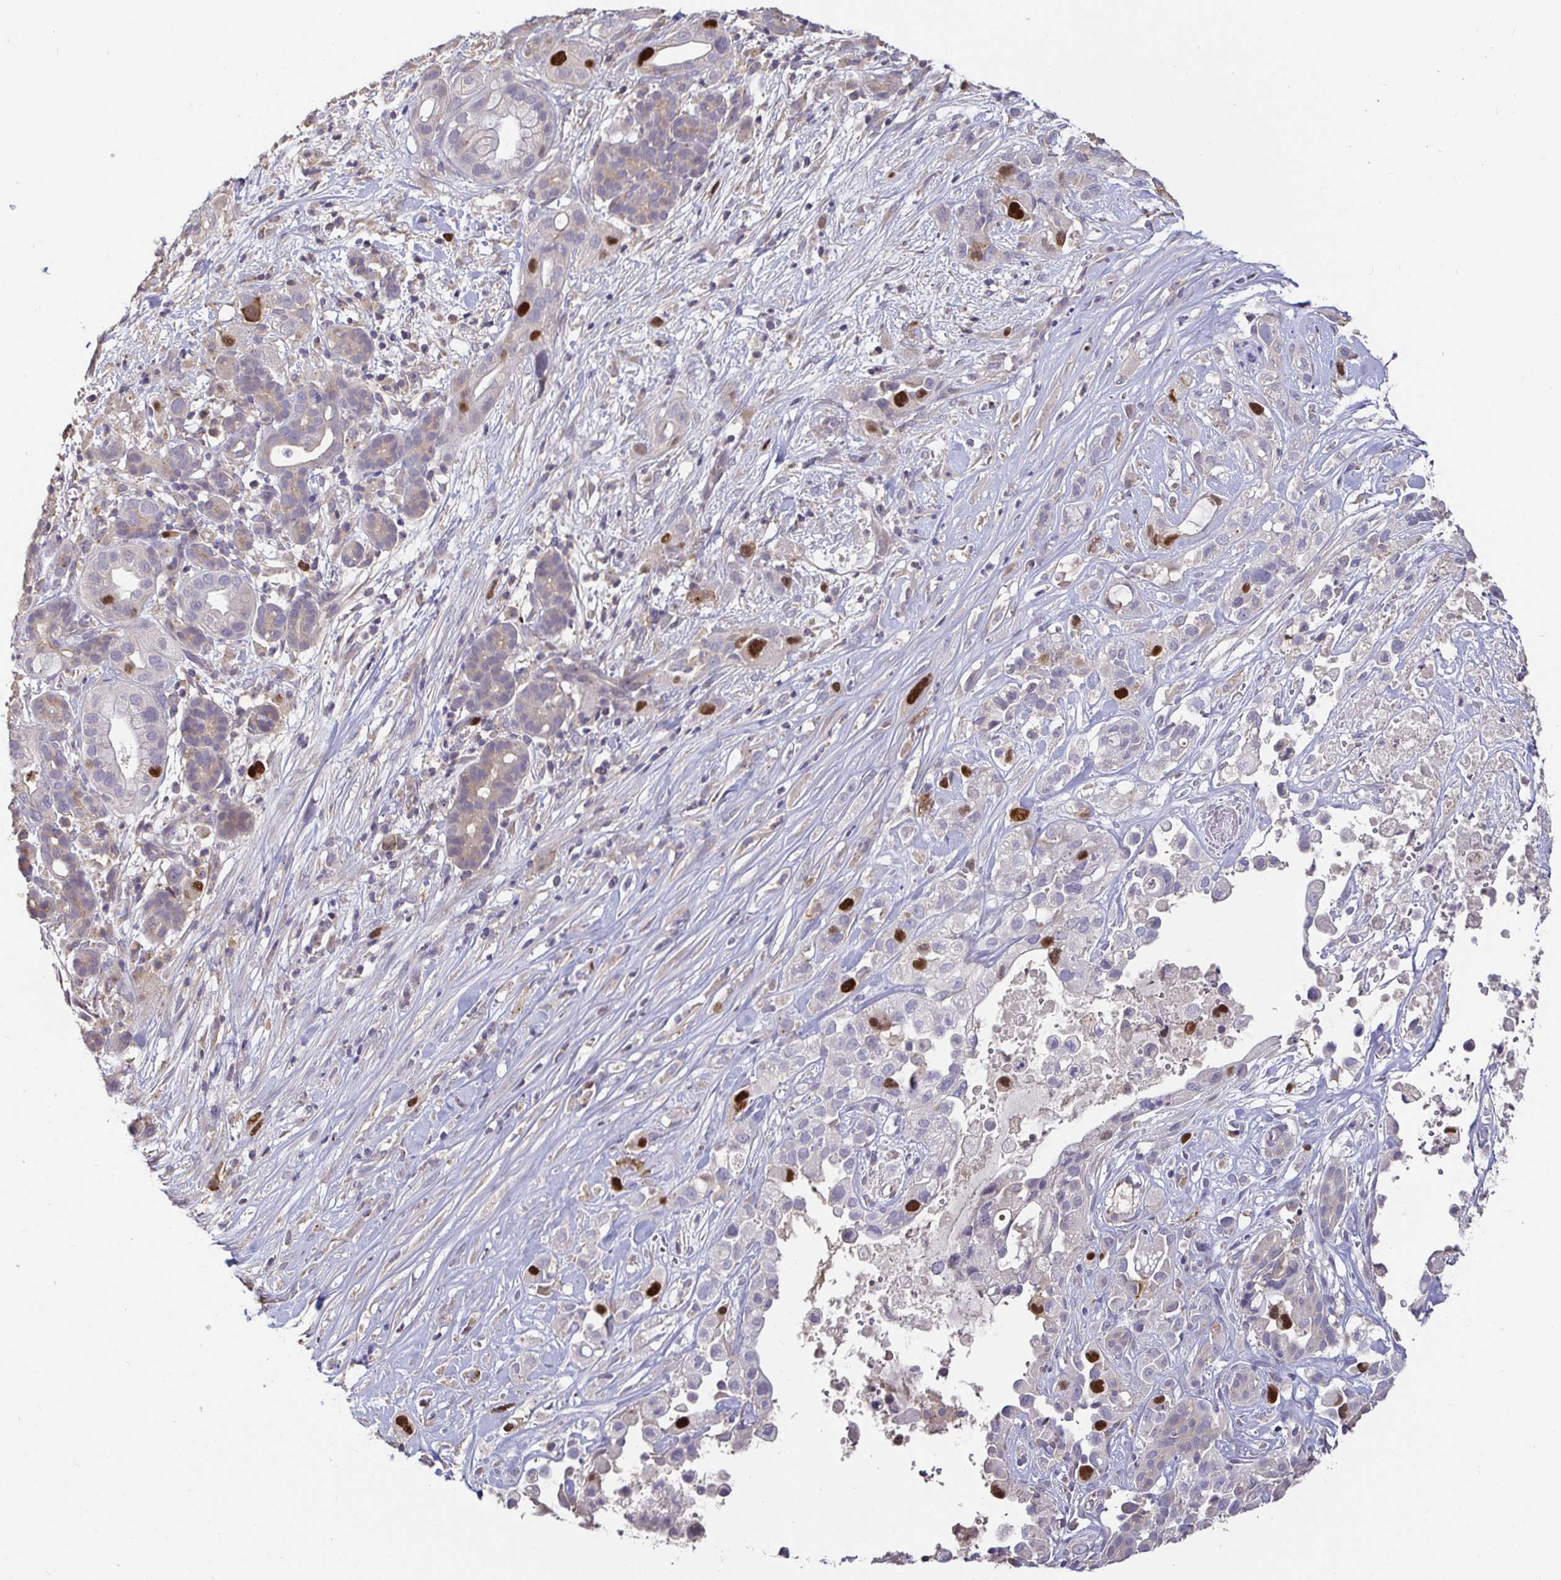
{"staining": {"intensity": "strong", "quantity": "<25%", "location": "nuclear"}, "tissue": "pancreatic cancer", "cell_type": "Tumor cells", "image_type": "cancer", "snomed": [{"axis": "morphology", "description": "Adenocarcinoma, NOS"}, {"axis": "topography", "description": "Pancreas"}], "caption": "IHC staining of pancreatic cancer (adenocarcinoma), which exhibits medium levels of strong nuclear positivity in approximately <25% of tumor cells indicating strong nuclear protein expression. The staining was performed using DAB (3,3'-diaminobenzidine) (brown) for protein detection and nuclei were counterstained in hematoxylin (blue).", "gene": "ANLN", "patient": {"sex": "male", "age": 44}}